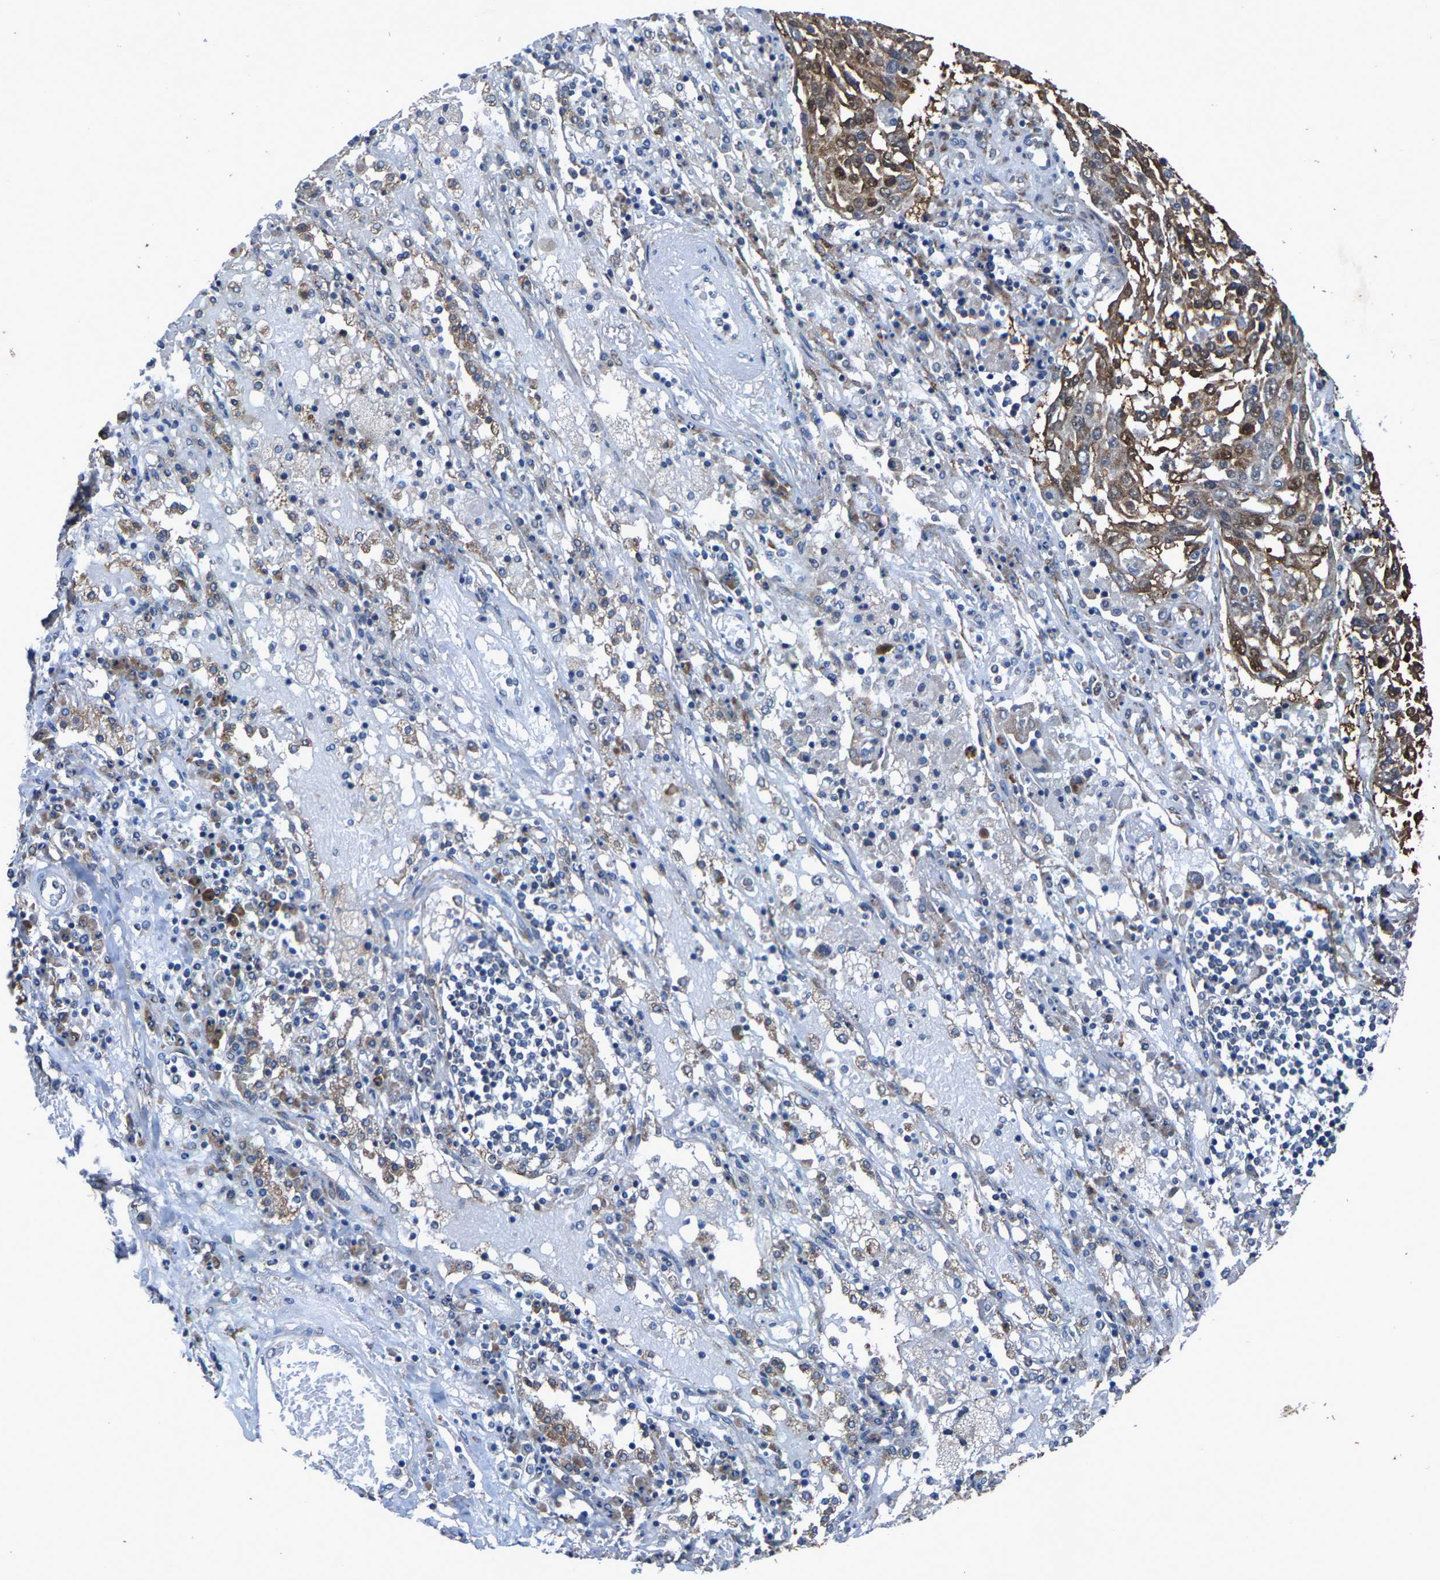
{"staining": {"intensity": "moderate", "quantity": ">75%", "location": "cytoplasmic/membranous"}, "tissue": "lung cancer", "cell_type": "Tumor cells", "image_type": "cancer", "snomed": [{"axis": "morphology", "description": "Squamous cell carcinoma, NOS"}, {"axis": "topography", "description": "Lung"}], "caption": "IHC staining of lung squamous cell carcinoma, which reveals medium levels of moderate cytoplasmic/membranous positivity in about >75% of tumor cells indicating moderate cytoplasmic/membranous protein expression. The staining was performed using DAB (3,3'-diaminobenzidine) (brown) for protein detection and nuclei were counterstained in hematoxylin (blue).", "gene": "PDP1", "patient": {"sex": "male", "age": 65}}